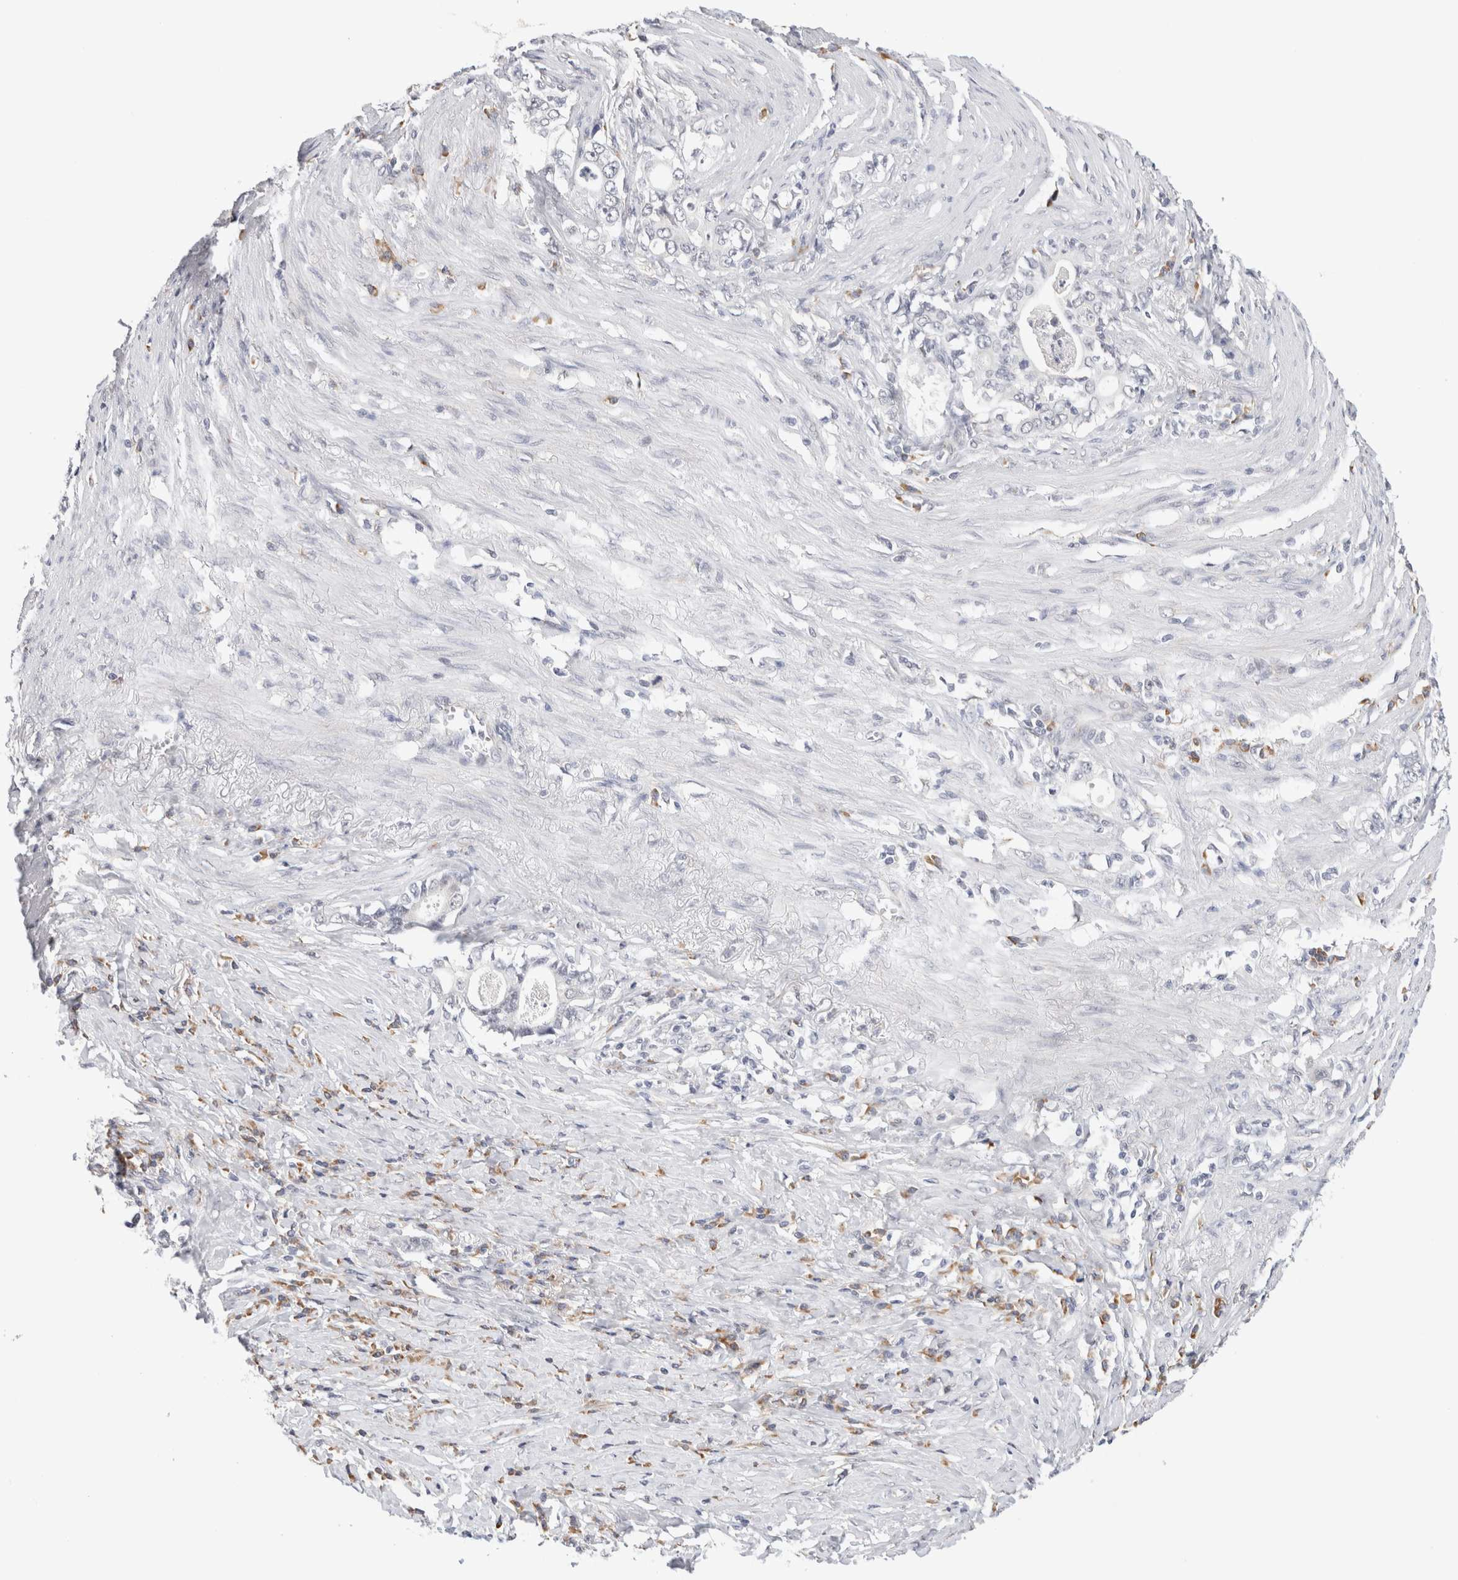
{"staining": {"intensity": "negative", "quantity": "none", "location": "none"}, "tissue": "stomach cancer", "cell_type": "Tumor cells", "image_type": "cancer", "snomed": [{"axis": "morphology", "description": "Adenocarcinoma, NOS"}, {"axis": "topography", "description": "Stomach, lower"}], "caption": "Stomach cancer (adenocarcinoma) stained for a protein using IHC demonstrates no expression tumor cells.", "gene": "HDLBP", "patient": {"sex": "female", "age": 72}}